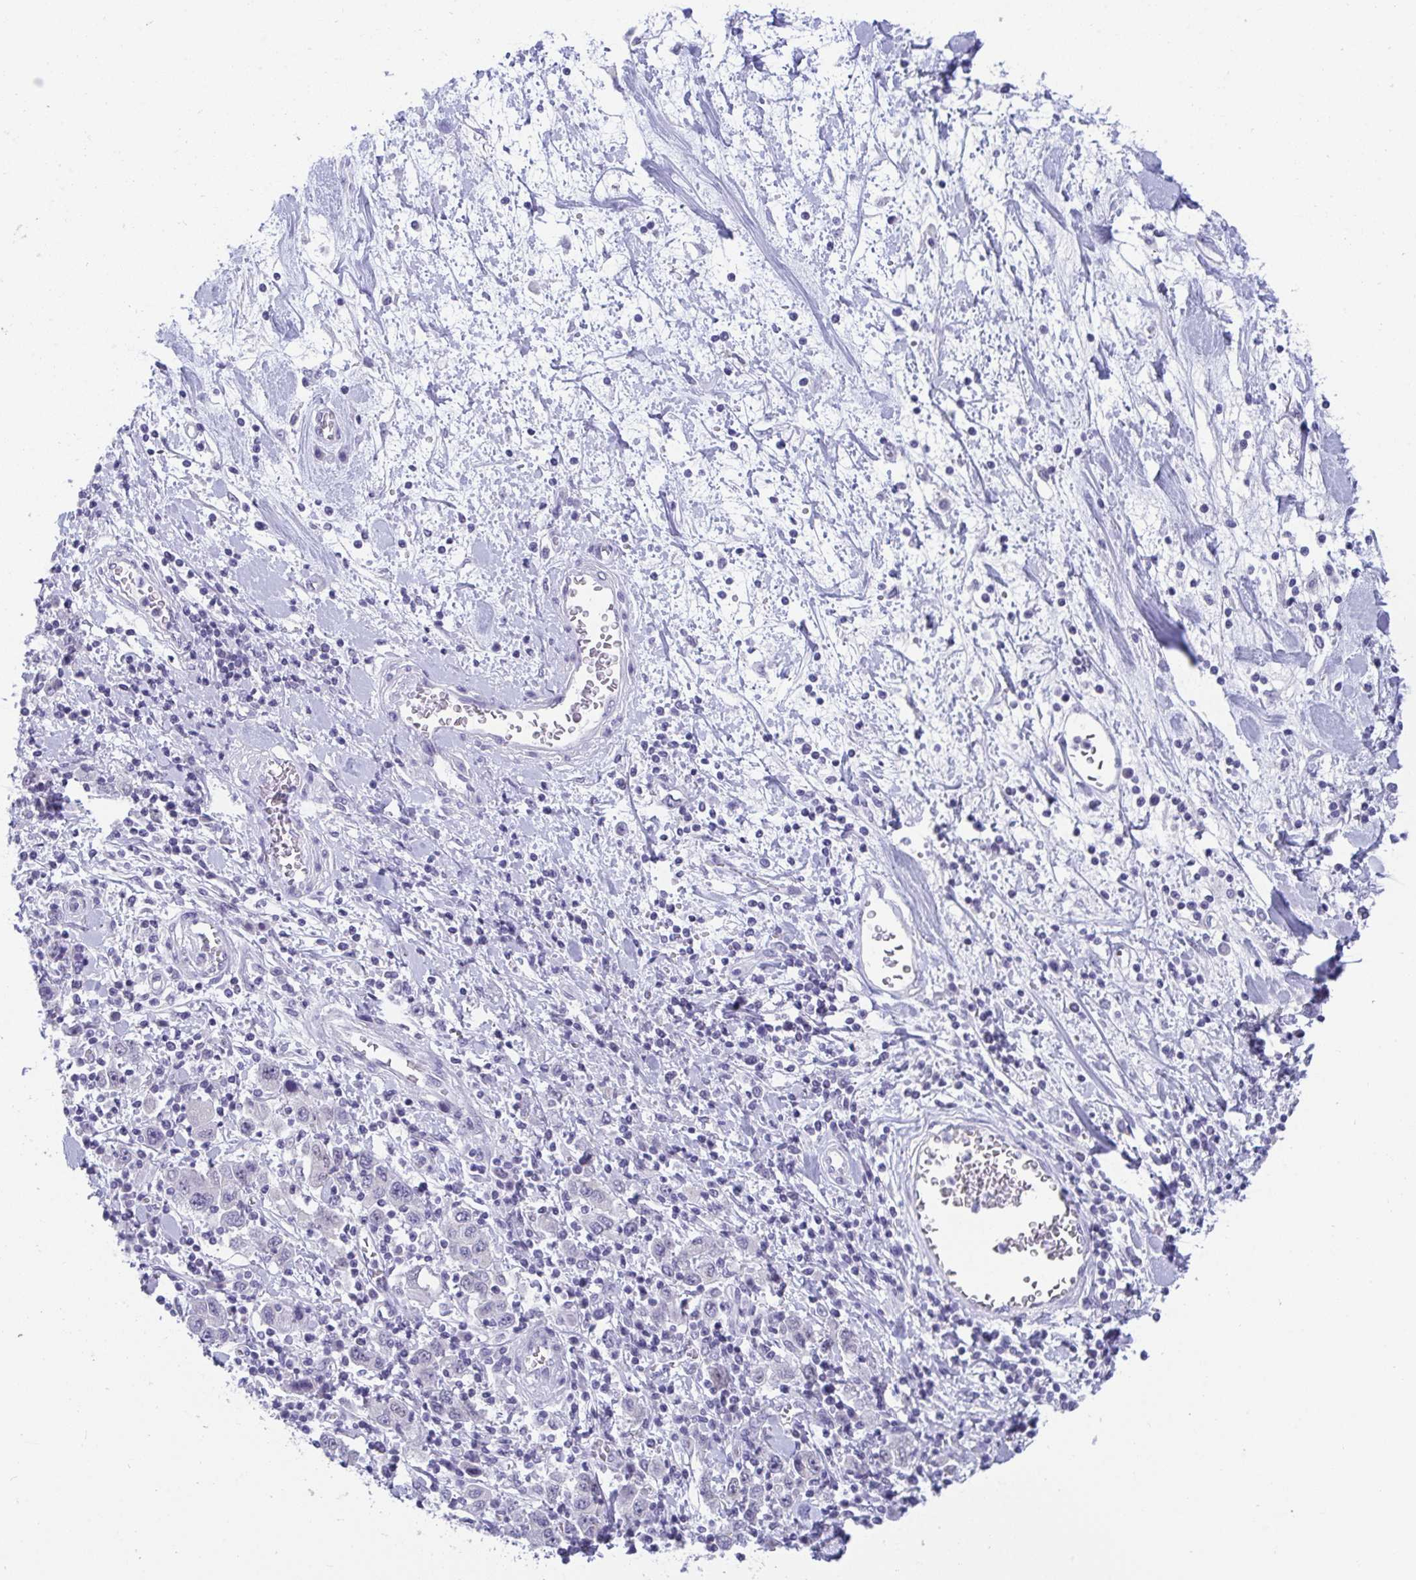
{"staining": {"intensity": "negative", "quantity": "none", "location": "none"}, "tissue": "stomach cancer", "cell_type": "Tumor cells", "image_type": "cancer", "snomed": [{"axis": "morphology", "description": "Normal tissue, NOS"}, {"axis": "morphology", "description": "Adenocarcinoma, NOS"}, {"axis": "topography", "description": "Stomach, upper"}, {"axis": "topography", "description": "Stomach"}], "caption": "Tumor cells are negative for protein expression in human stomach cancer (adenocarcinoma).", "gene": "BMAL2", "patient": {"sex": "male", "age": 59}}